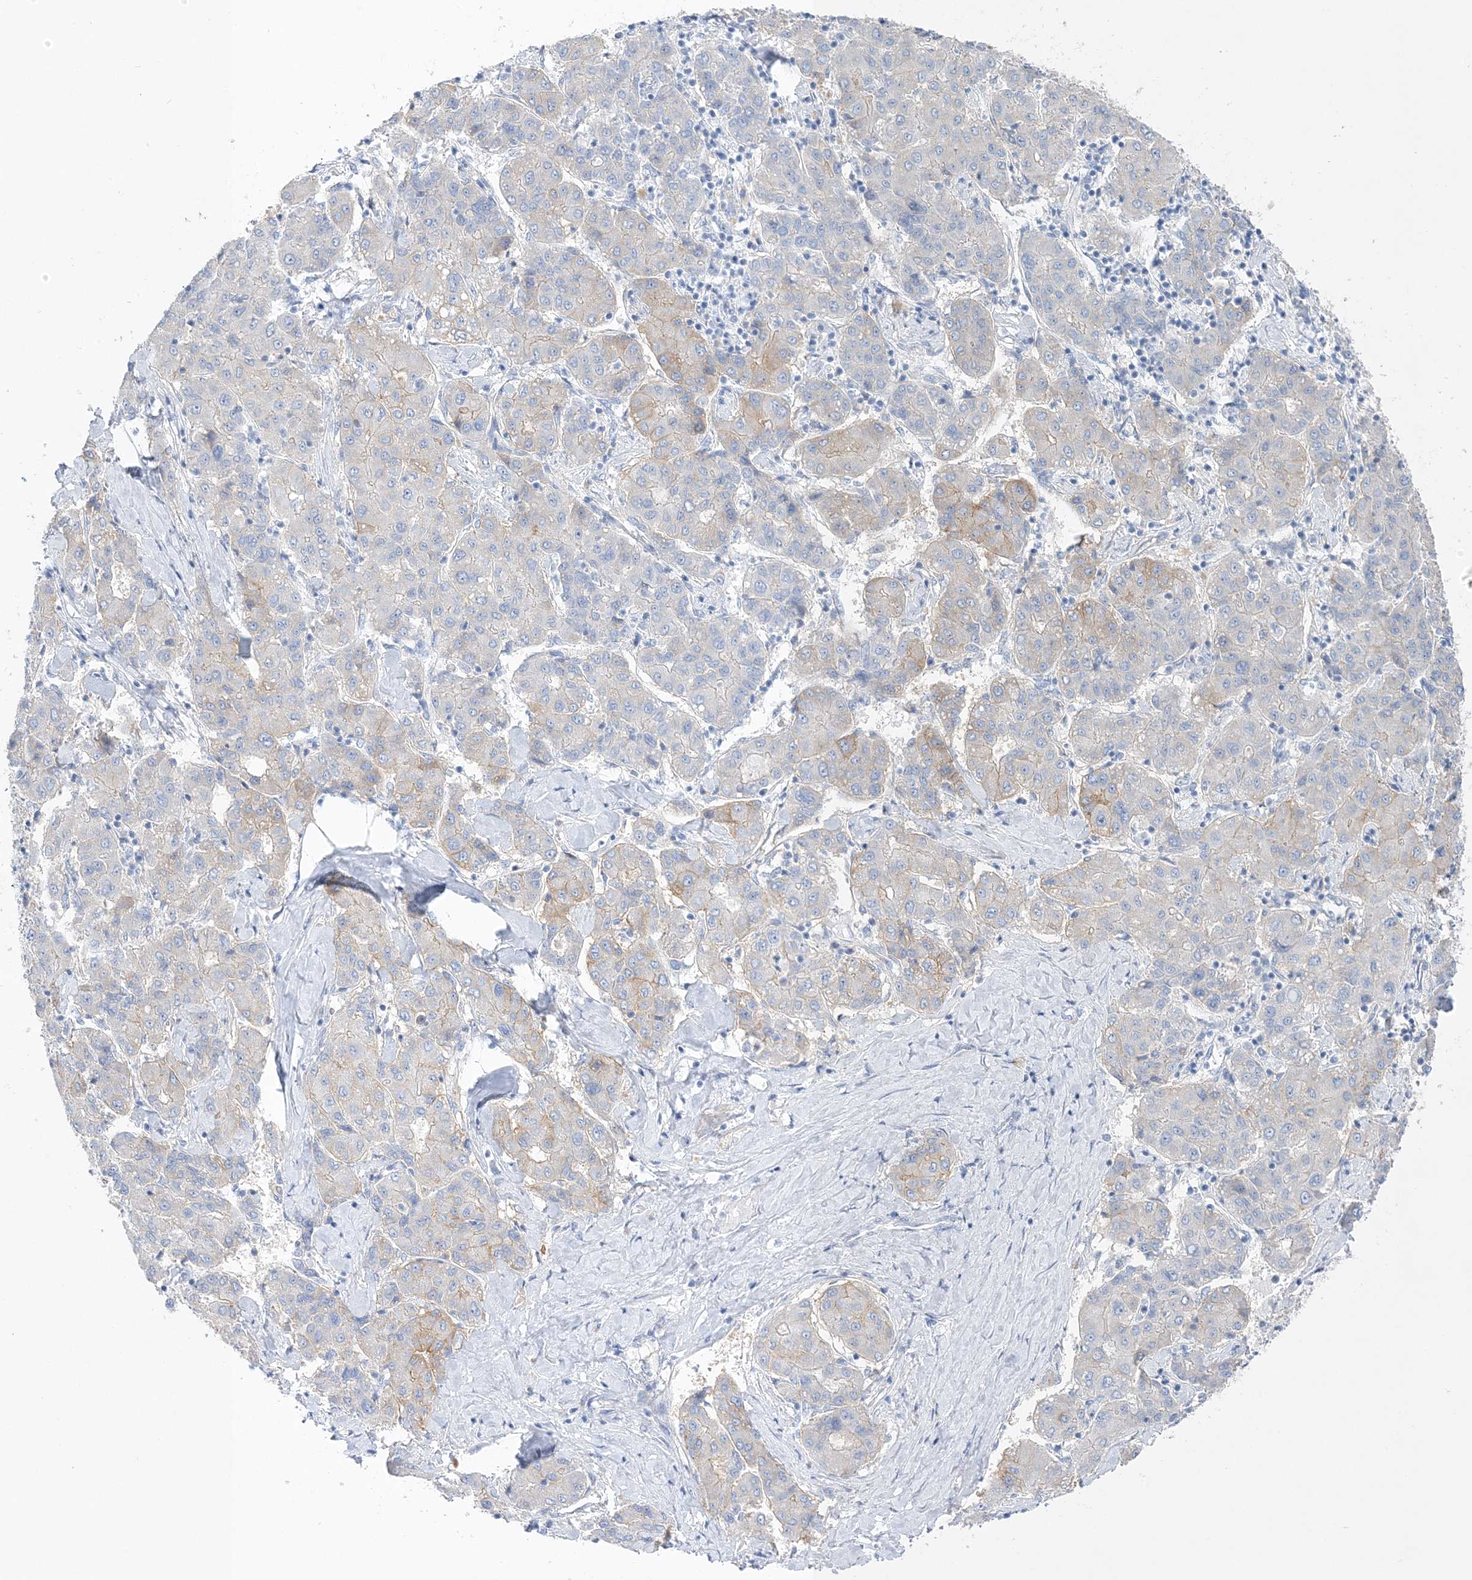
{"staining": {"intensity": "weak", "quantity": "<25%", "location": "cytoplasmic/membranous"}, "tissue": "liver cancer", "cell_type": "Tumor cells", "image_type": "cancer", "snomed": [{"axis": "morphology", "description": "Carcinoma, Hepatocellular, NOS"}, {"axis": "topography", "description": "Liver"}], "caption": "An immunohistochemistry (IHC) image of liver cancer is shown. There is no staining in tumor cells of liver cancer. (Brightfield microscopy of DAB (3,3'-diaminobenzidine) immunohistochemistry (IHC) at high magnification).", "gene": "SLC5A6", "patient": {"sex": "male", "age": 65}}